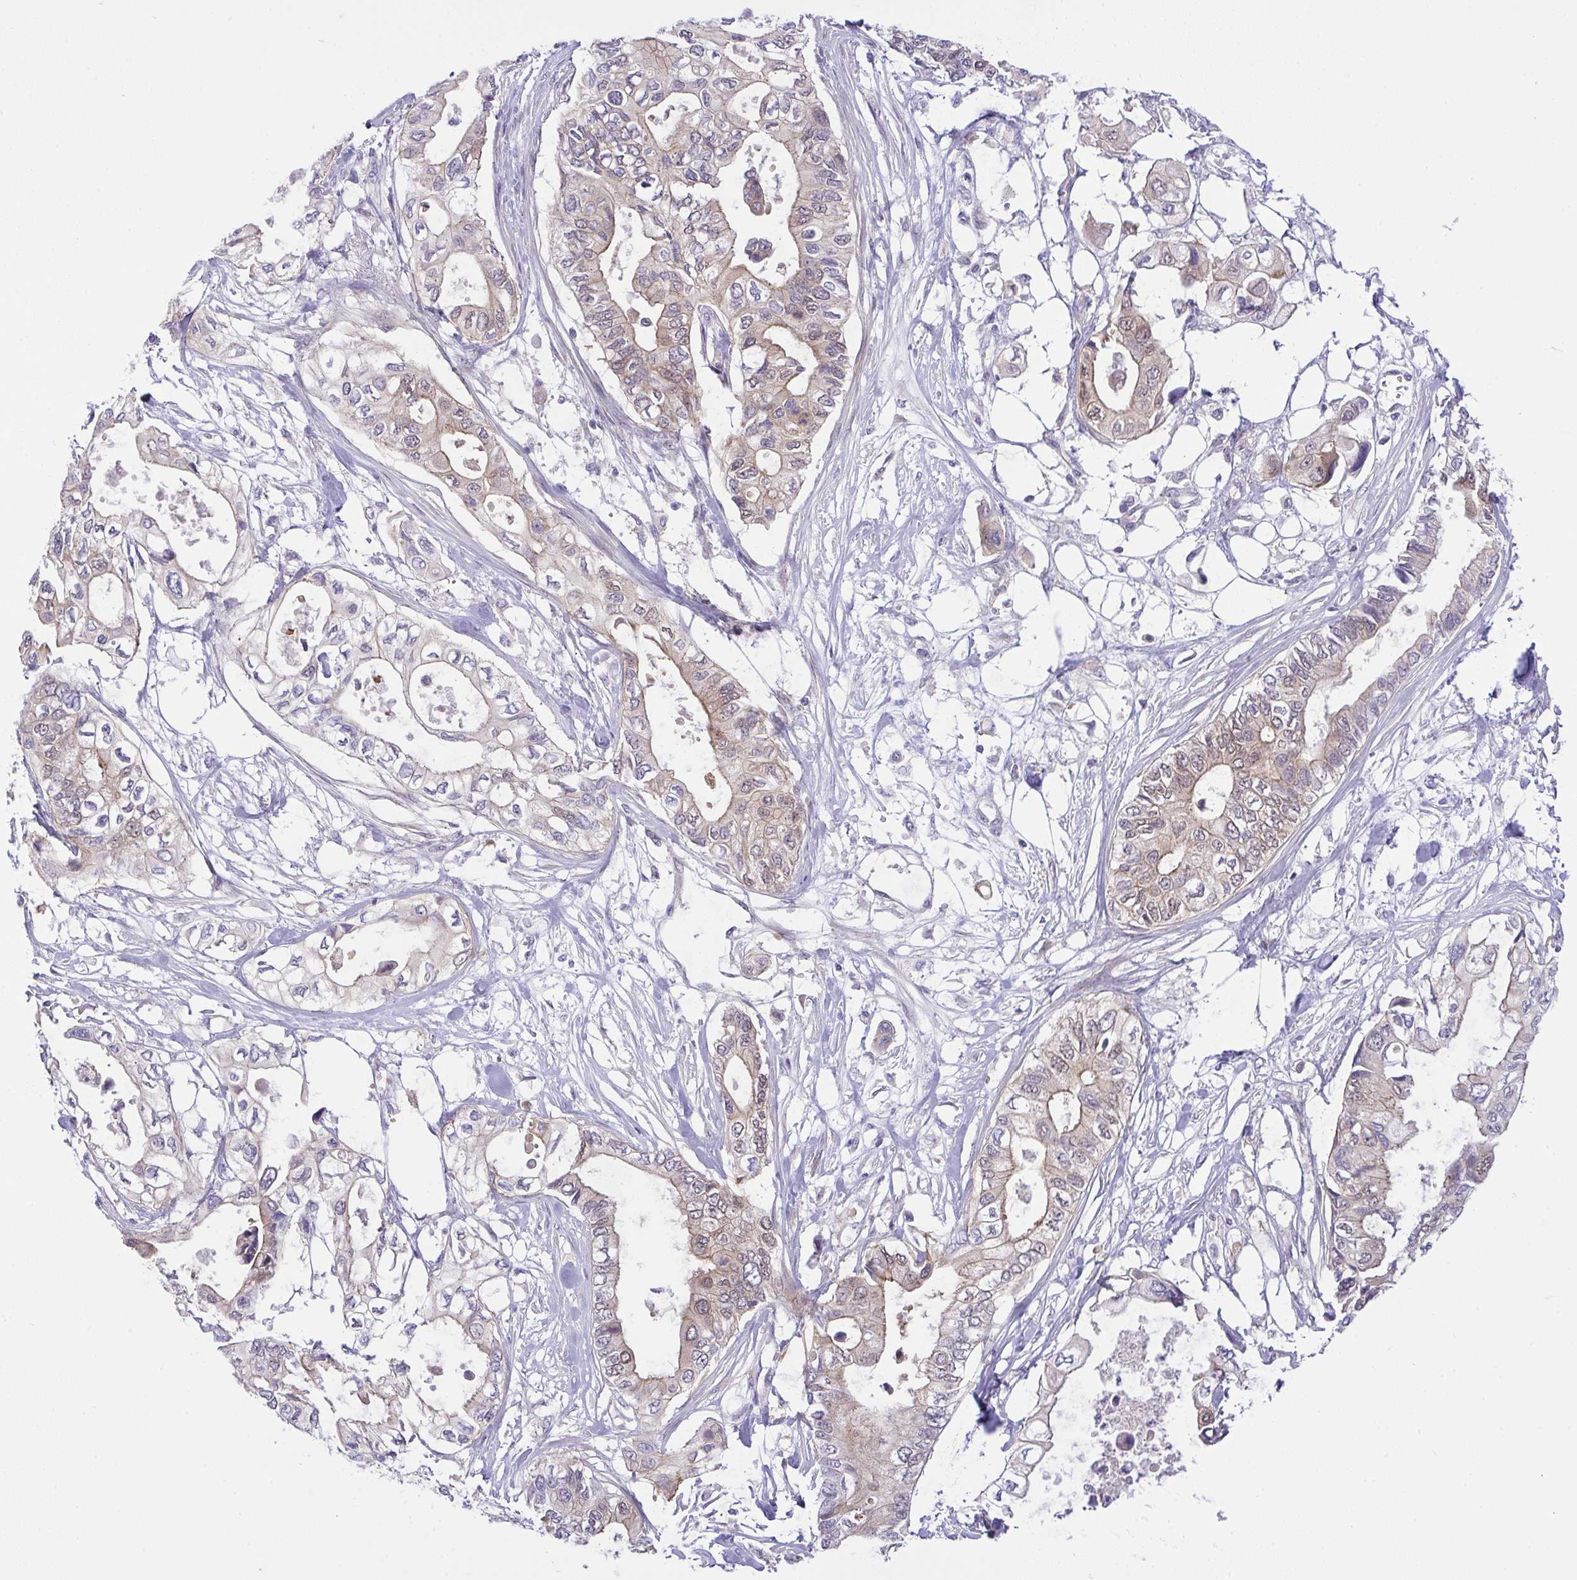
{"staining": {"intensity": "weak", "quantity": "25%-75%", "location": "cytoplasmic/membranous,nuclear"}, "tissue": "pancreatic cancer", "cell_type": "Tumor cells", "image_type": "cancer", "snomed": [{"axis": "morphology", "description": "Adenocarcinoma, NOS"}, {"axis": "topography", "description": "Pancreas"}], "caption": "High-power microscopy captured an immunohistochemistry image of pancreatic cancer, revealing weak cytoplasmic/membranous and nuclear positivity in approximately 25%-75% of tumor cells. (Stains: DAB (3,3'-diaminobenzidine) in brown, nuclei in blue, Microscopy: brightfield microscopy at high magnification).", "gene": "HOXD12", "patient": {"sex": "female", "age": 63}}